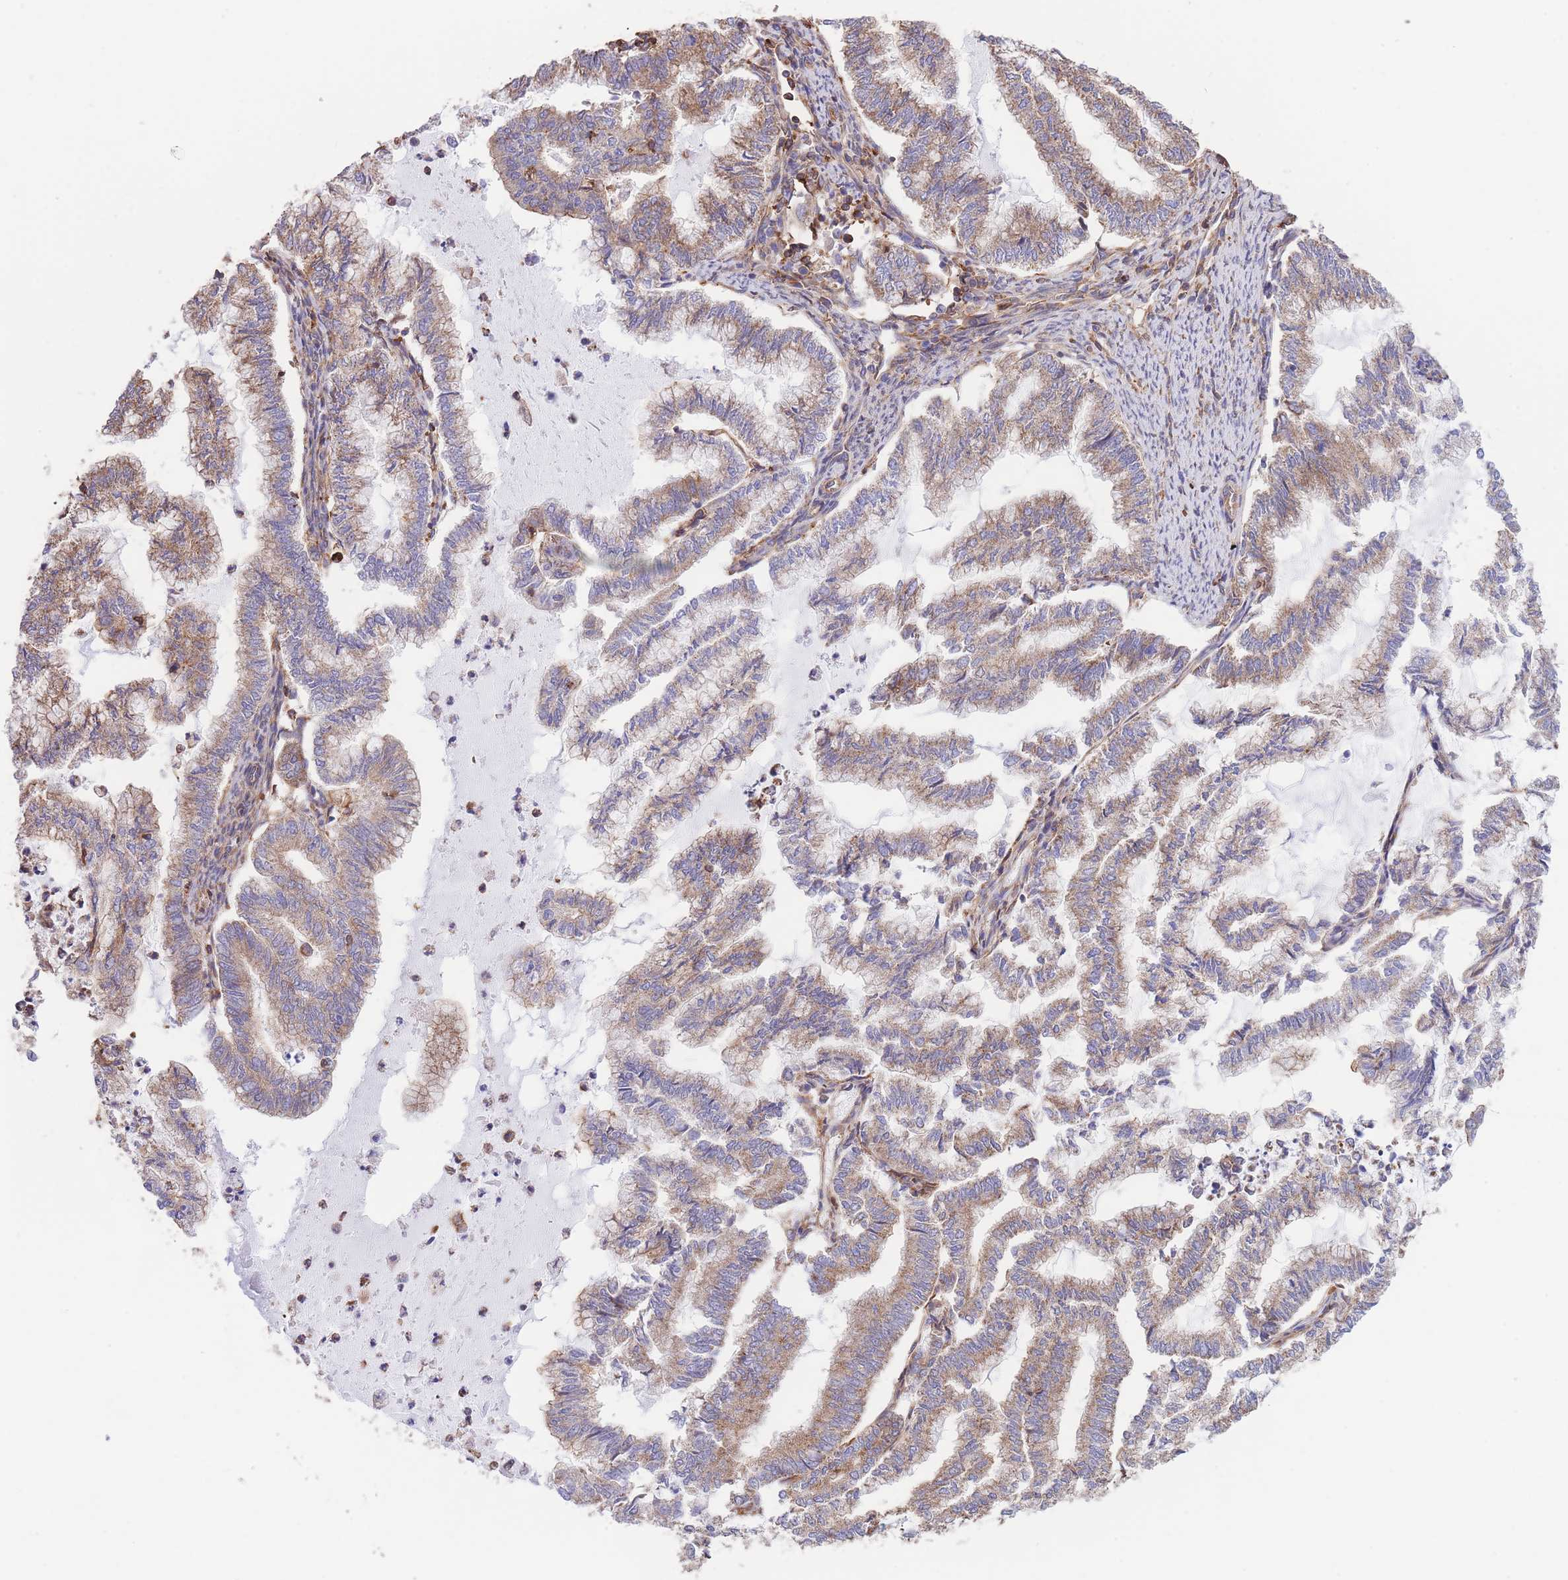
{"staining": {"intensity": "moderate", "quantity": ">75%", "location": "cytoplasmic/membranous"}, "tissue": "endometrial cancer", "cell_type": "Tumor cells", "image_type": "cancer", "snomed": [{"axis": "morphology", "description": "Adenocarcinoma, NOS"}, {"axis": "topography", "description": "Endometrium"}], "caption": "This photomicrograph reveals IHC staining of human endometrial cancer, with medium moderate cytoplasmic/membranous staining in about >75% of tumor cells.", "gene": "LRRN4CL", "patient": {"sex": "female", "age": 79}}